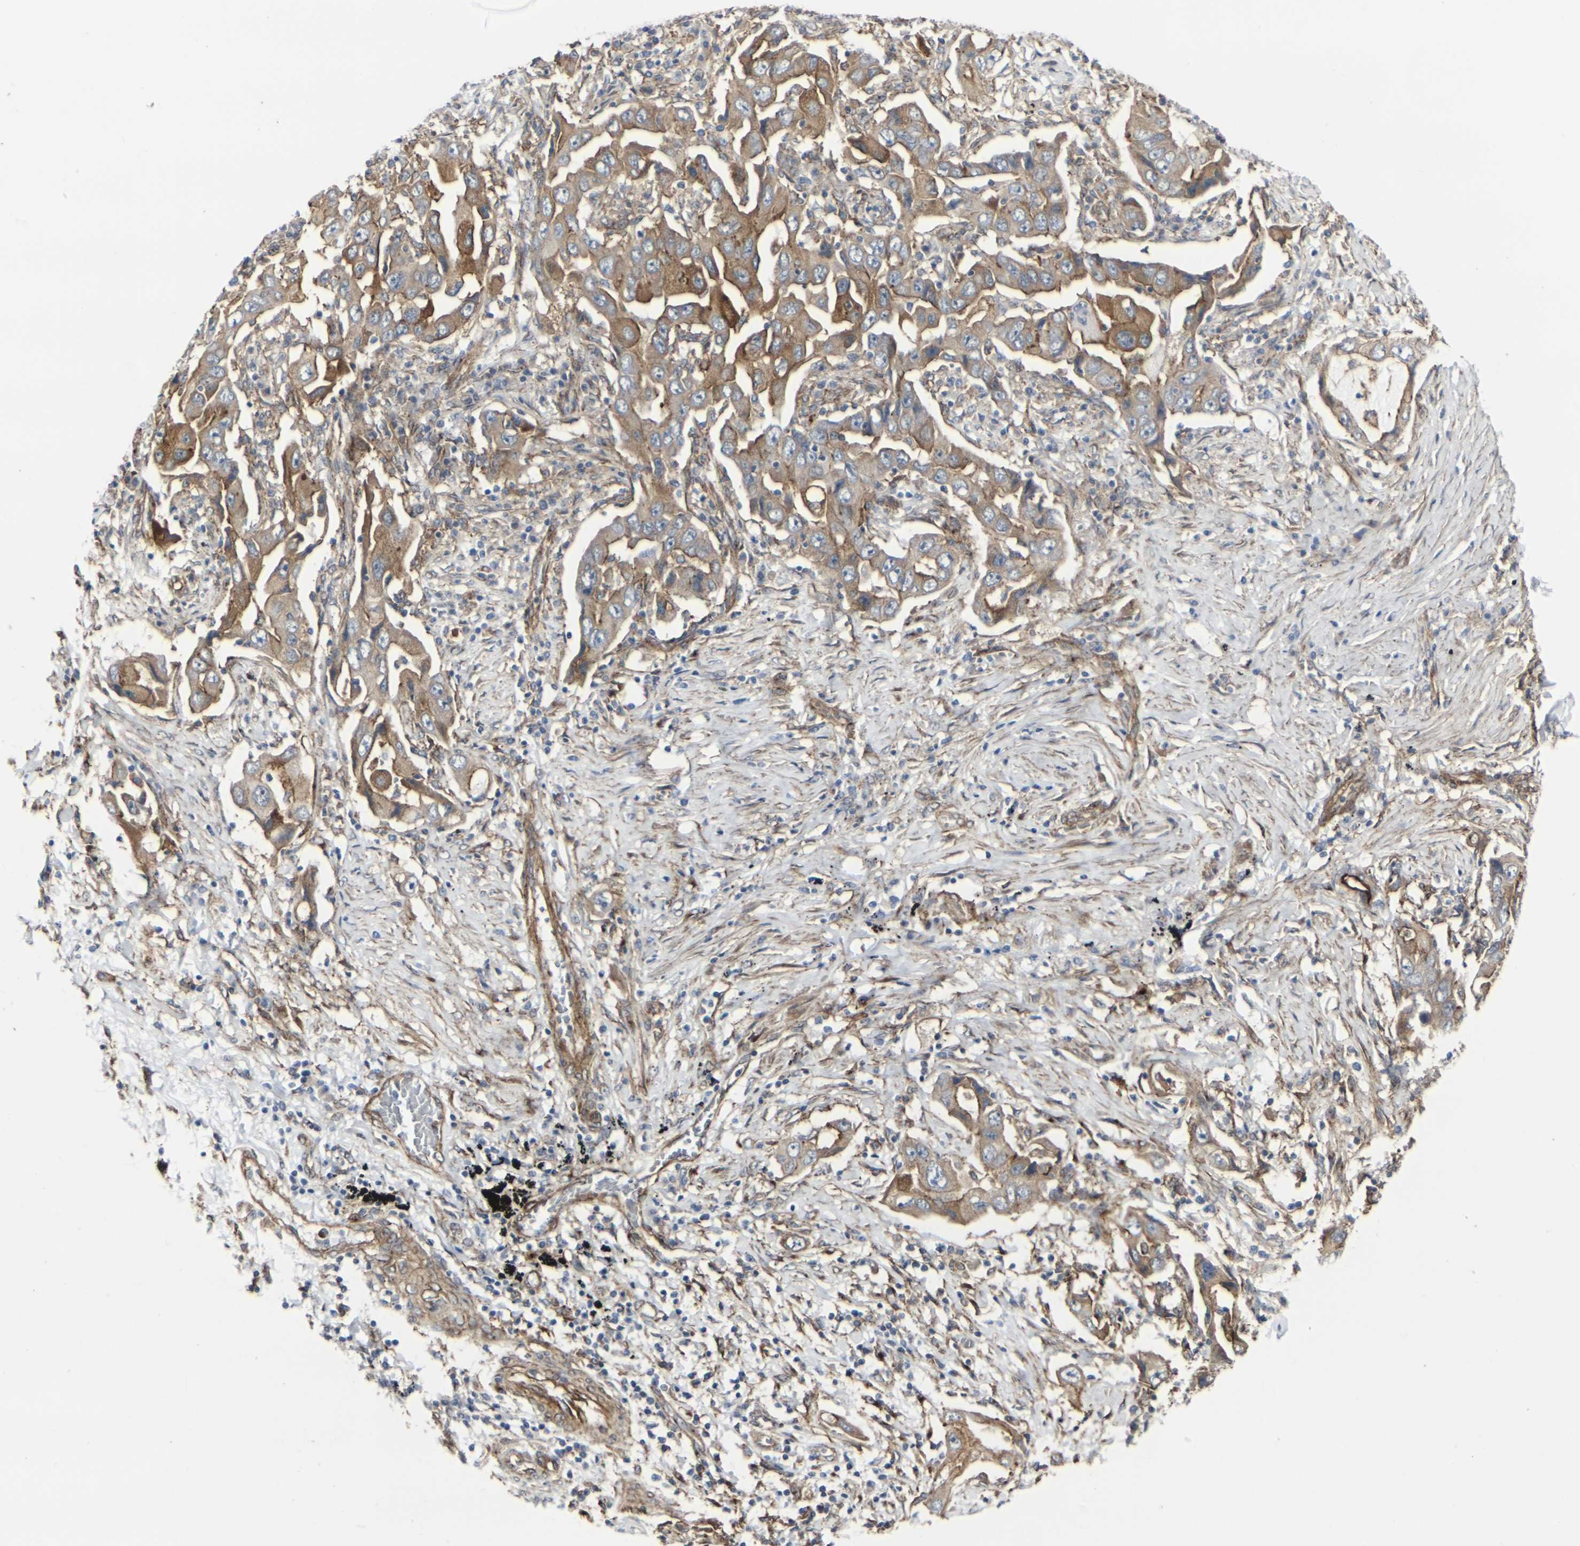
{"staining": {"intensity": "moderate", "quantity": ">75%", "location": "cytoplasmic/membranous"}, "tissue": "lung cancer", "cell_type": "Tumor cells", "image_type": "cancer", "snomed": [{"axis": "morphology", "description": "Adenocarcinoma, NOS"}, {"axis": "topography", "description": "Lung"}], "caption": "Adenocarcinoma (lung) was stained to show a protein in brown. There is medium levels of moderate cytoplasmic/membranous staining in approximately >75% of tumor cells.", "gene": "MYOF", "patient": {"sex": "female", "age": 65}}